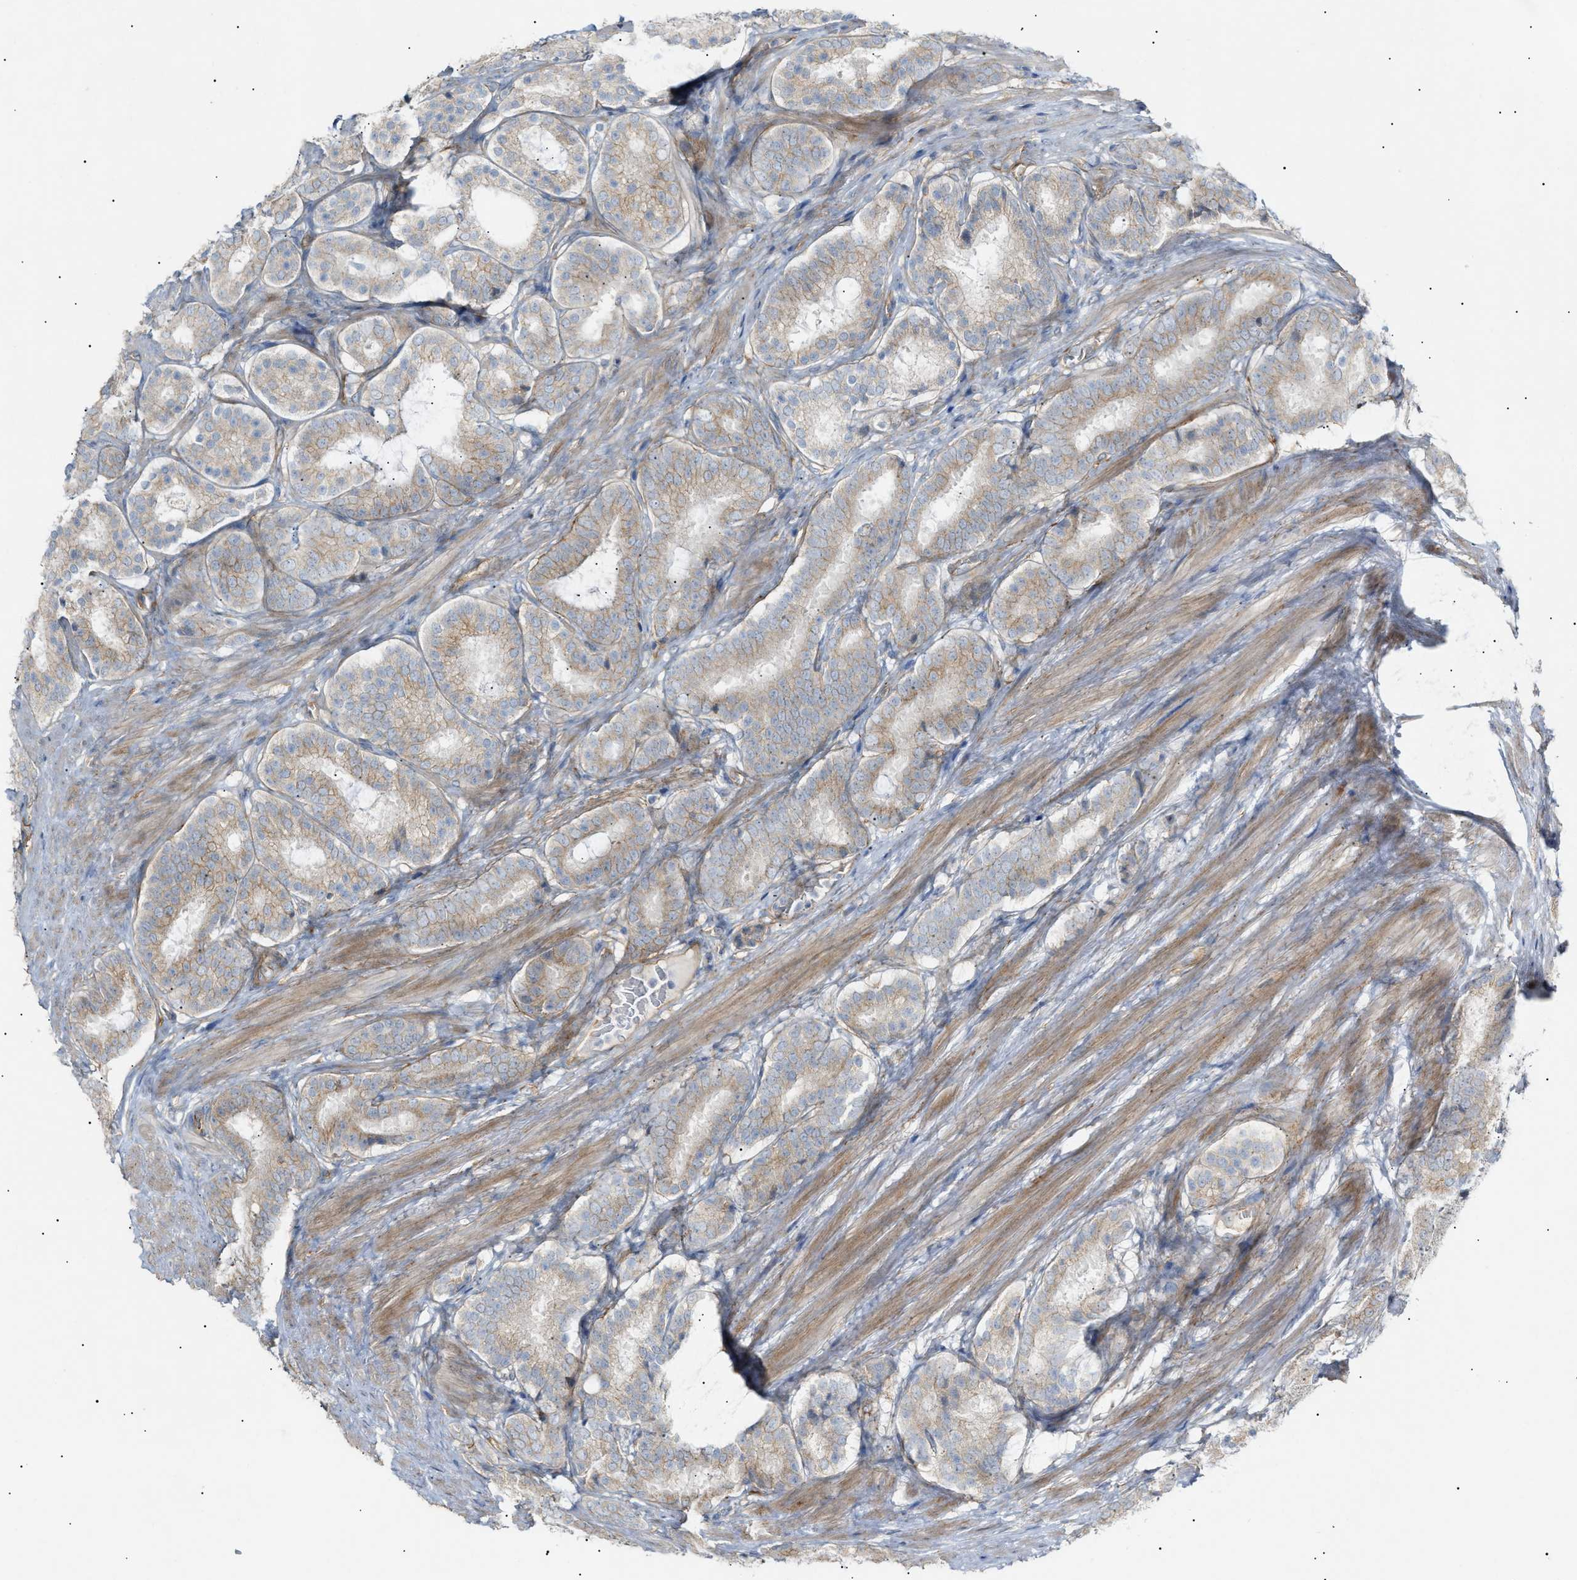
{"staining": {"intensity": "weak", "quantity": ">75%", "location": "cytoplasmic/membranous"}, "tissue": "prostate cancer", "cell_type": "Tumor cells", "image_type": "cancer", "snomed": [{"axis": "morphology", "description": "Adenocarcinoma, Low grade"}, {"axis": "topography", "description": "Prostate"}], "caption": "About >75% of tumor cells in adenocarcinoma (low-grade) (prostate) reveal weak cytoplasmic/membranous protein positivity as visualized by brown immunohistochemical staining.", "gene": "ZFHX2", "patient": {"sex": "male", "age": 69}}